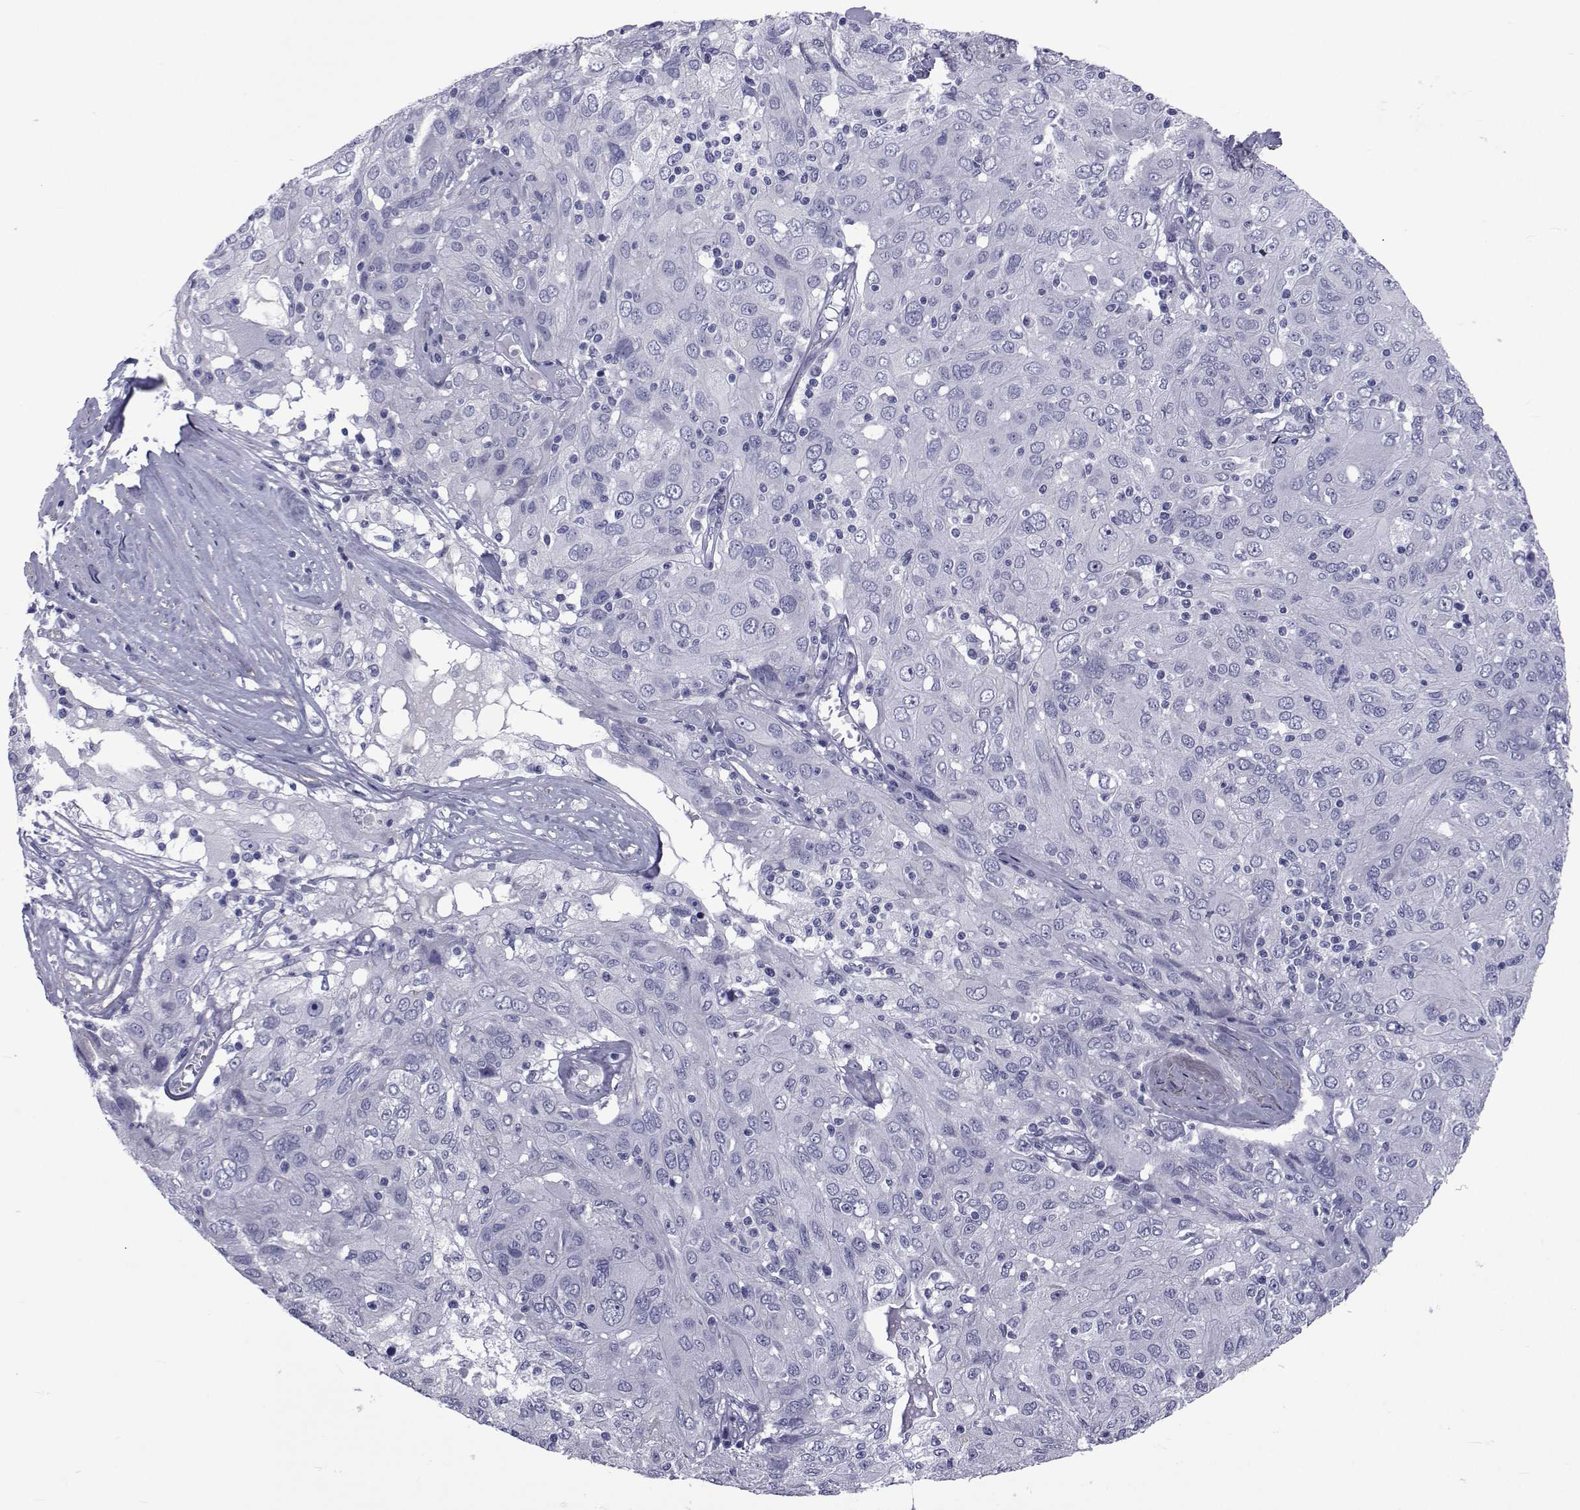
{"staining": {"intensity": "negative", "quantity": "none", "location": "none"}, "tissue": "ovarian cancer", "cell_type": "Tumor cells", "image_type": "cancer", "snomed": [{"axis": "morphology", "description": "Carcinoma, endometroid"}, {"axis": "topography", "description": "Ovary"}], "caption": "High magnification brightfield microscopy of endometroid carcinoma (ovarian) stained with DAB (3,3'-diaminobenzidine) (brown) and counterstained with hematoxylin (blue): tumor cells show no significant staining.", "gene": "GKAP1", "patient": {"sex": "female", "age": 50}}